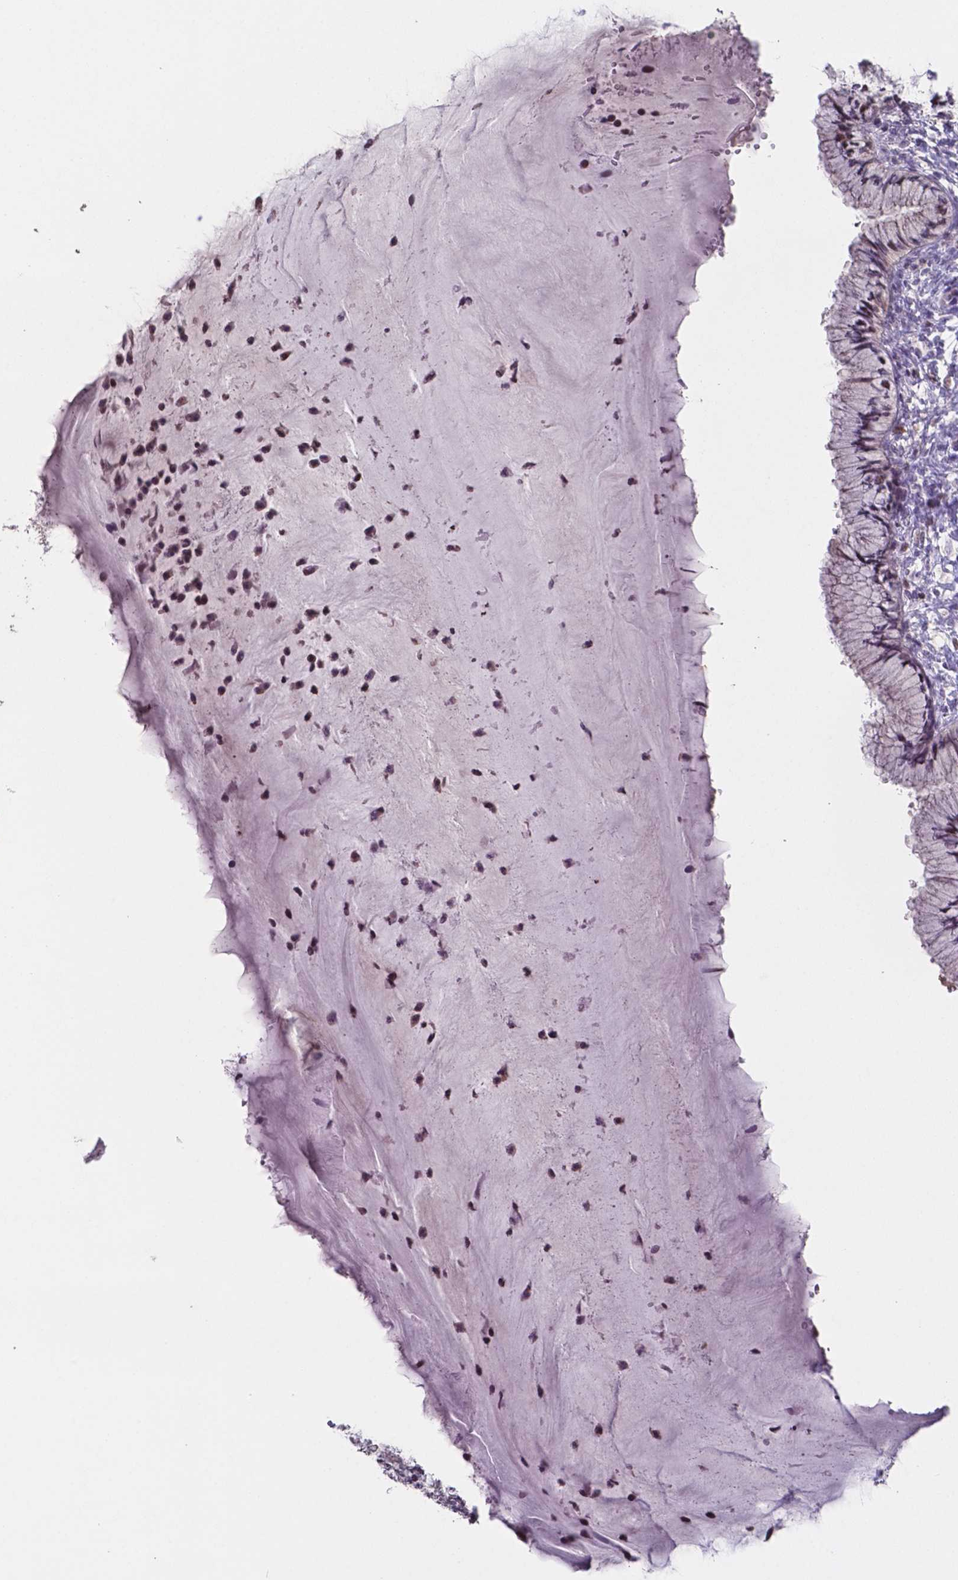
{"staining": {"intensity": "negative", "quantity": "none", "location": "none"}, "tissue": "cervix", "cell_type": "Glandular cells", "image_type": "normal", "snomed": [{"axis": "morphology", "description": "Normal tissue, NOS"}, {"axis": "topography", "description": "Cervix"}], "caption": "Immunohistochemistry (IHC) histopathology image of unremarkable human cervix stained for a protein (brown), which reveals no staining in glandular cells. (Brightfield microscopy of DAB IHC at high magnification).", "gene": "MLC1", "patient": {"sex": "female", "age": 37}}